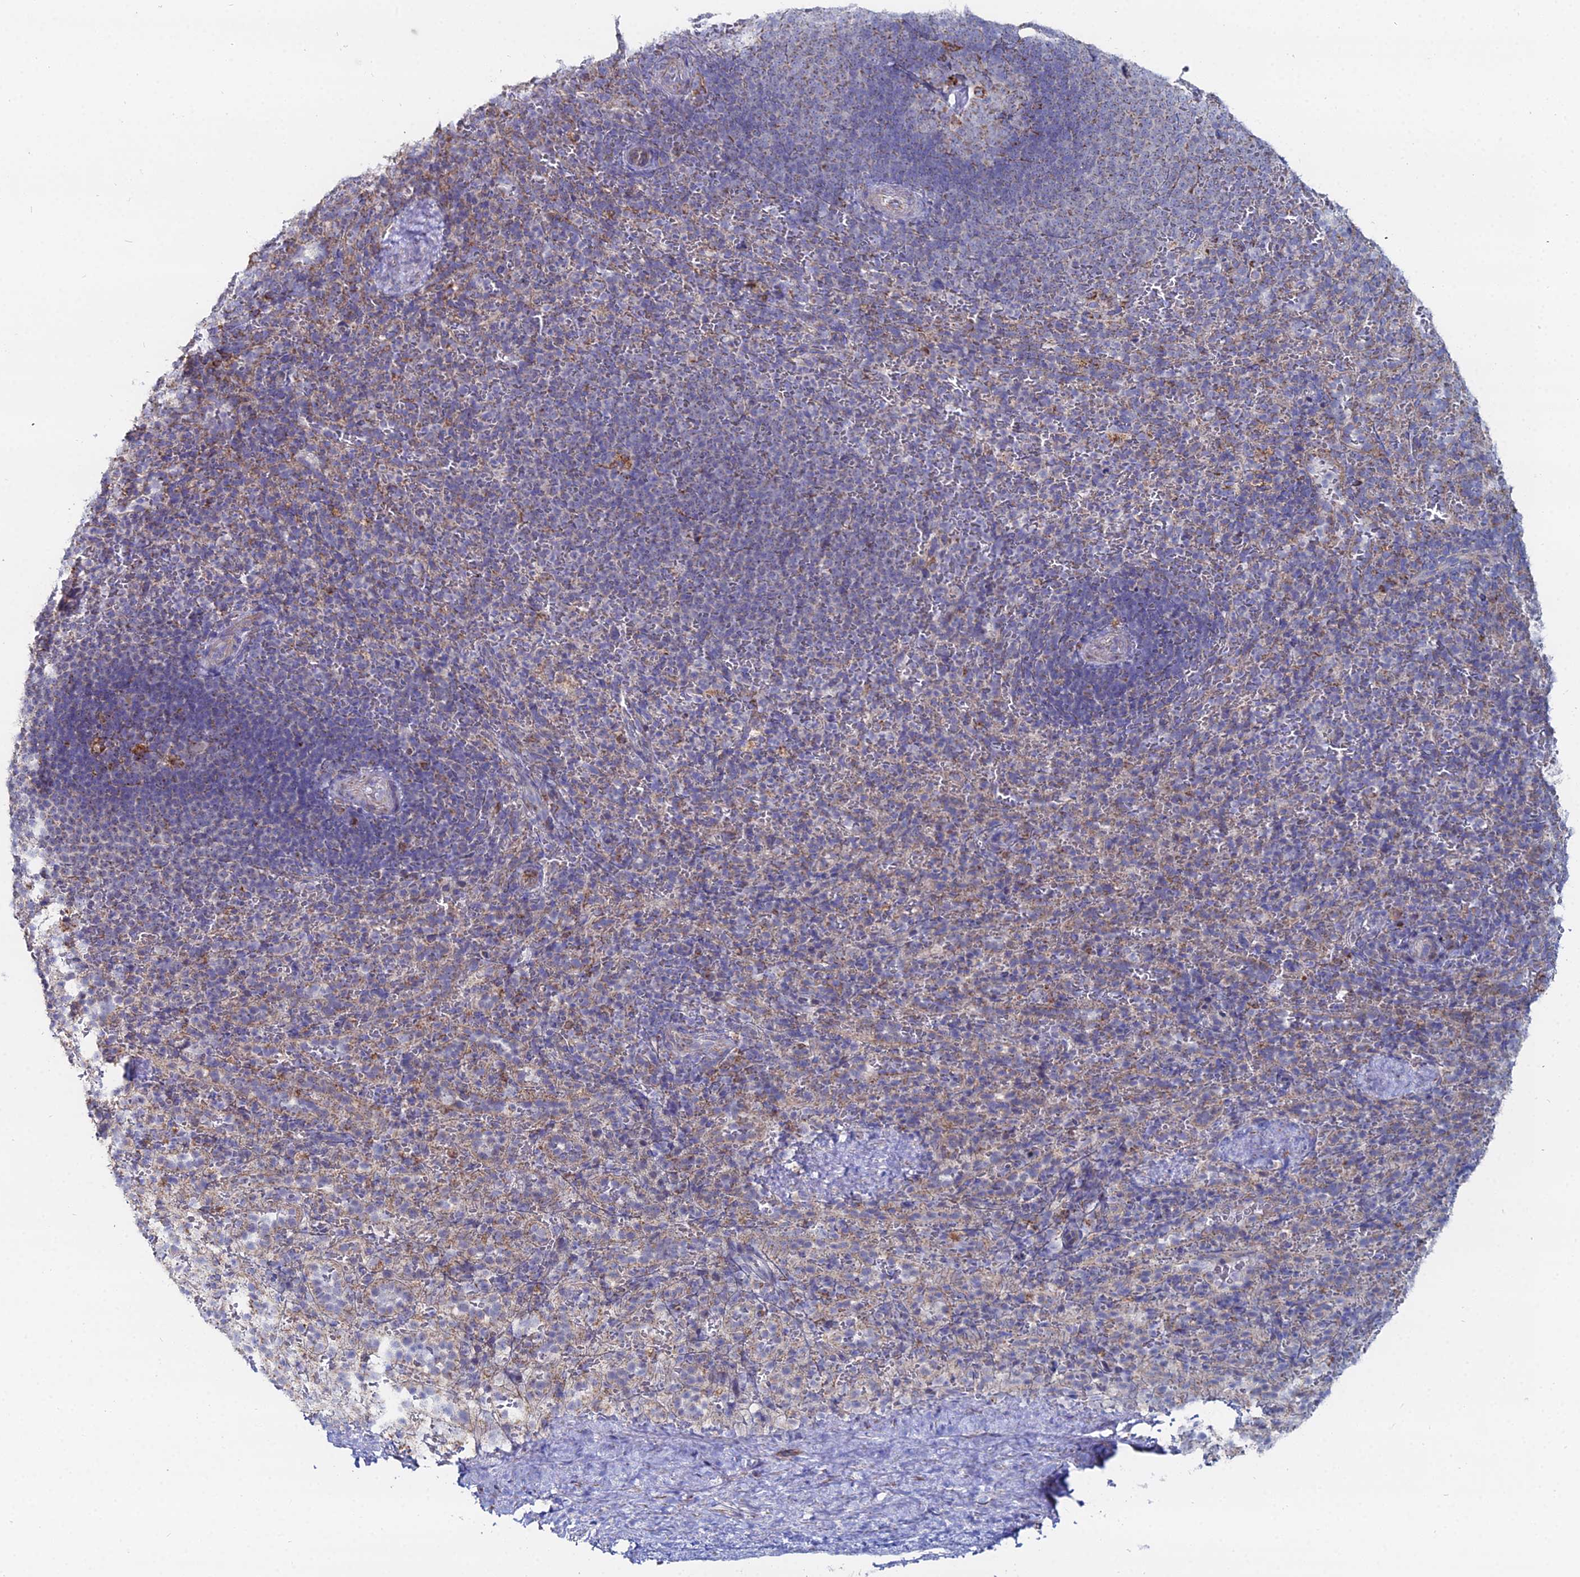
{"staining": {"intensity": "moderate", "quantity": "<25%", "location": "cytoplasmic/membranous"}, "tissue": "spleen", "cell_type": "Cells in red pulp", "image_type": "normal", "snomed": [{"axis": "morphology", "description": "Normal tissue, NOS"}, {"axis": "topography", "description": "Spleen"}], "caption": "Spleen stained for a protein exhibits moderate cytoplasmic/membranous positivity in cells in red pulp. Using DAB (3,3'-diaminobenzidine) (brown) and hematoxylin (blue) stains, captured at high magnification using brightfield microscopy.", "gene": "MPC1", "patient": {"sex": "female", "age": 21}}